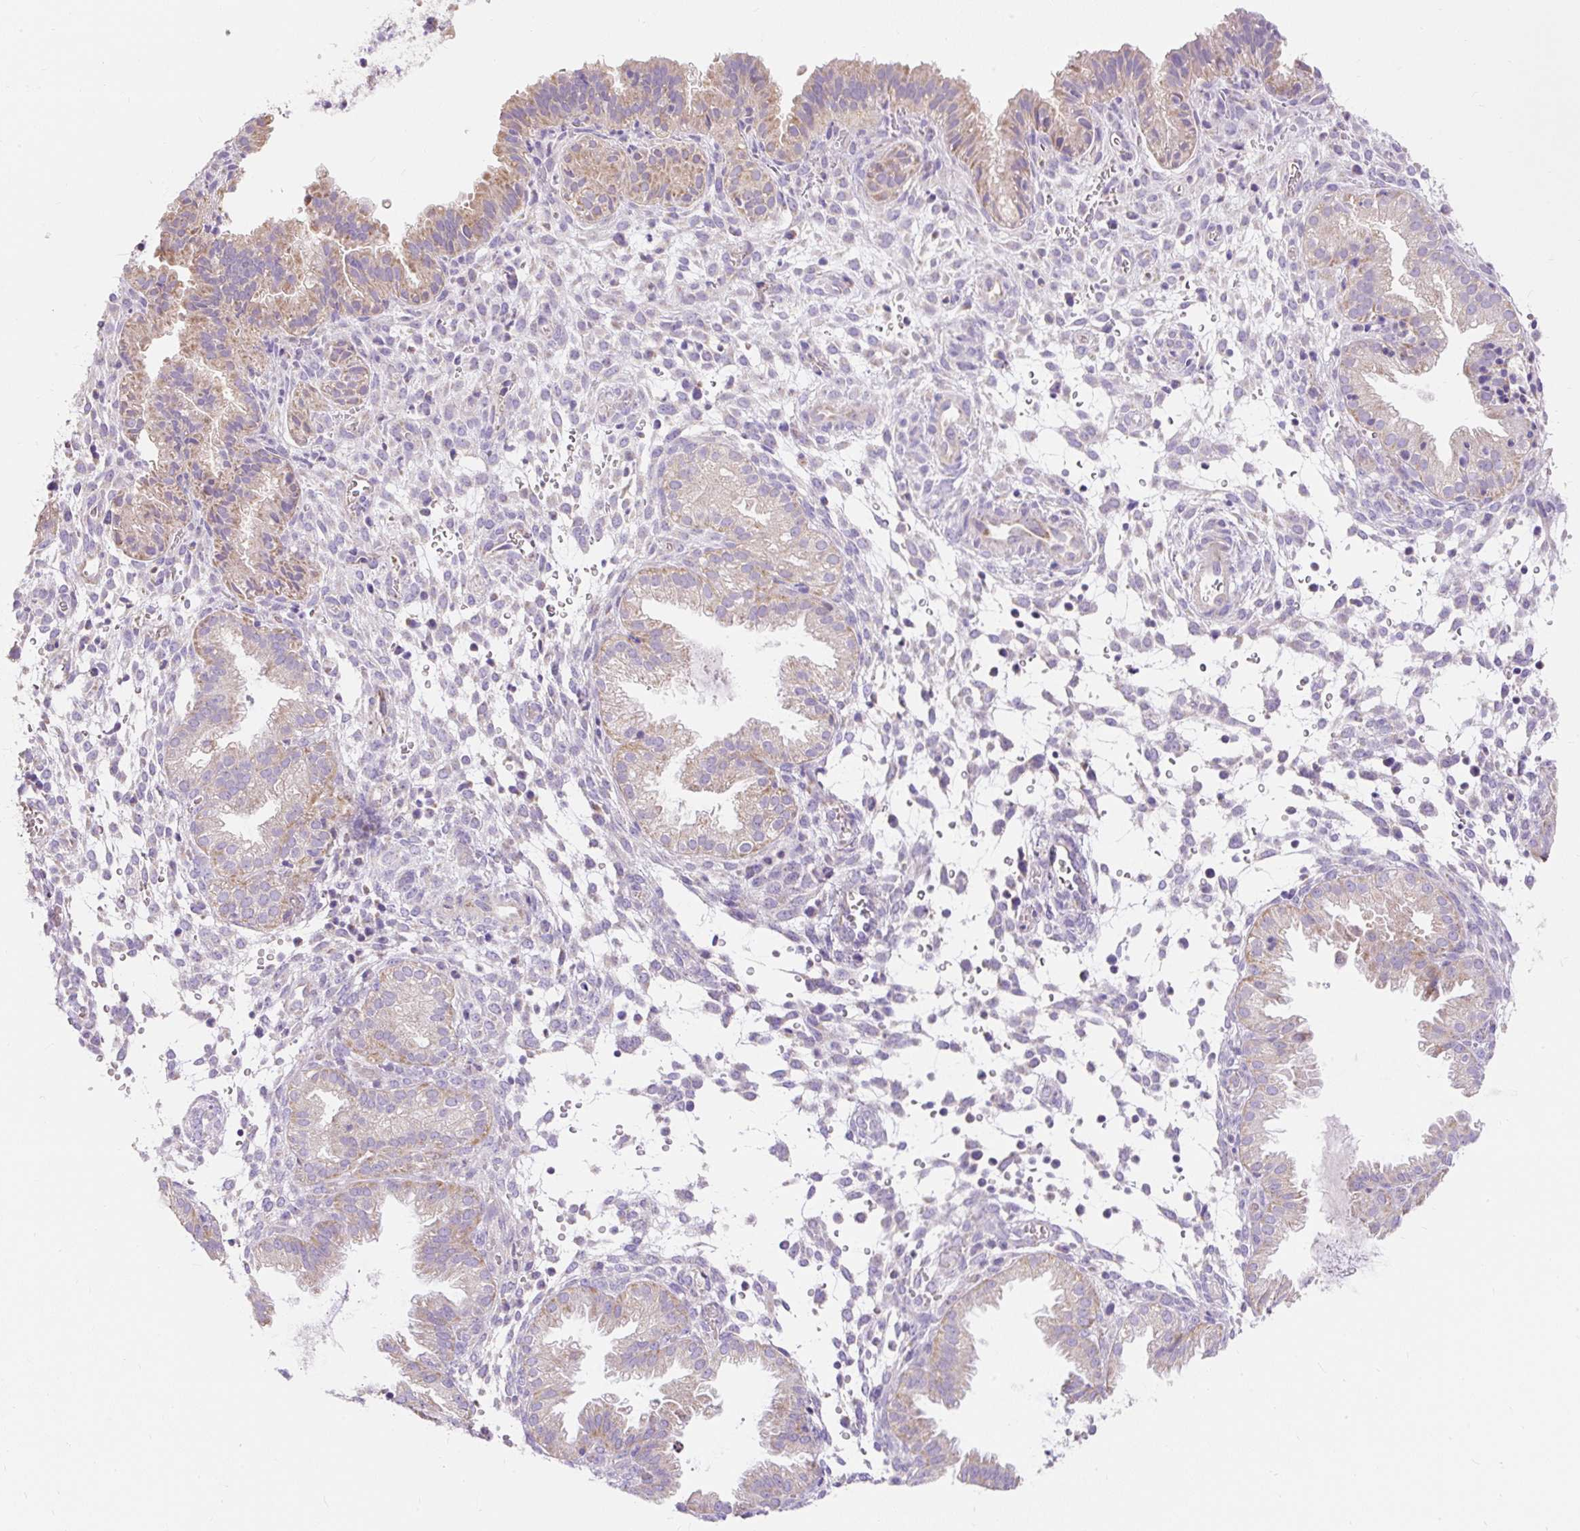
{"staining": {"intensity": "negative", "quantity": "none", "location": "none"}, "tissue": "endometrium", "cell_type": "Cells in endometrial stroma", "image_type": "normal", "snomed": [{"axis": "morphology", "description": "Normal tissue, NOS"}, {"axis": "topography", "description": "Endometrium"}], "caption": "The histopathology image reveals no significant expression in cells in endometrial stroma of endometrium. (DAB immunohistochemistry with hematoxylin counter stain).", "gene": "PMAIP1", "patient": {"sex": "female", "age": 33}}